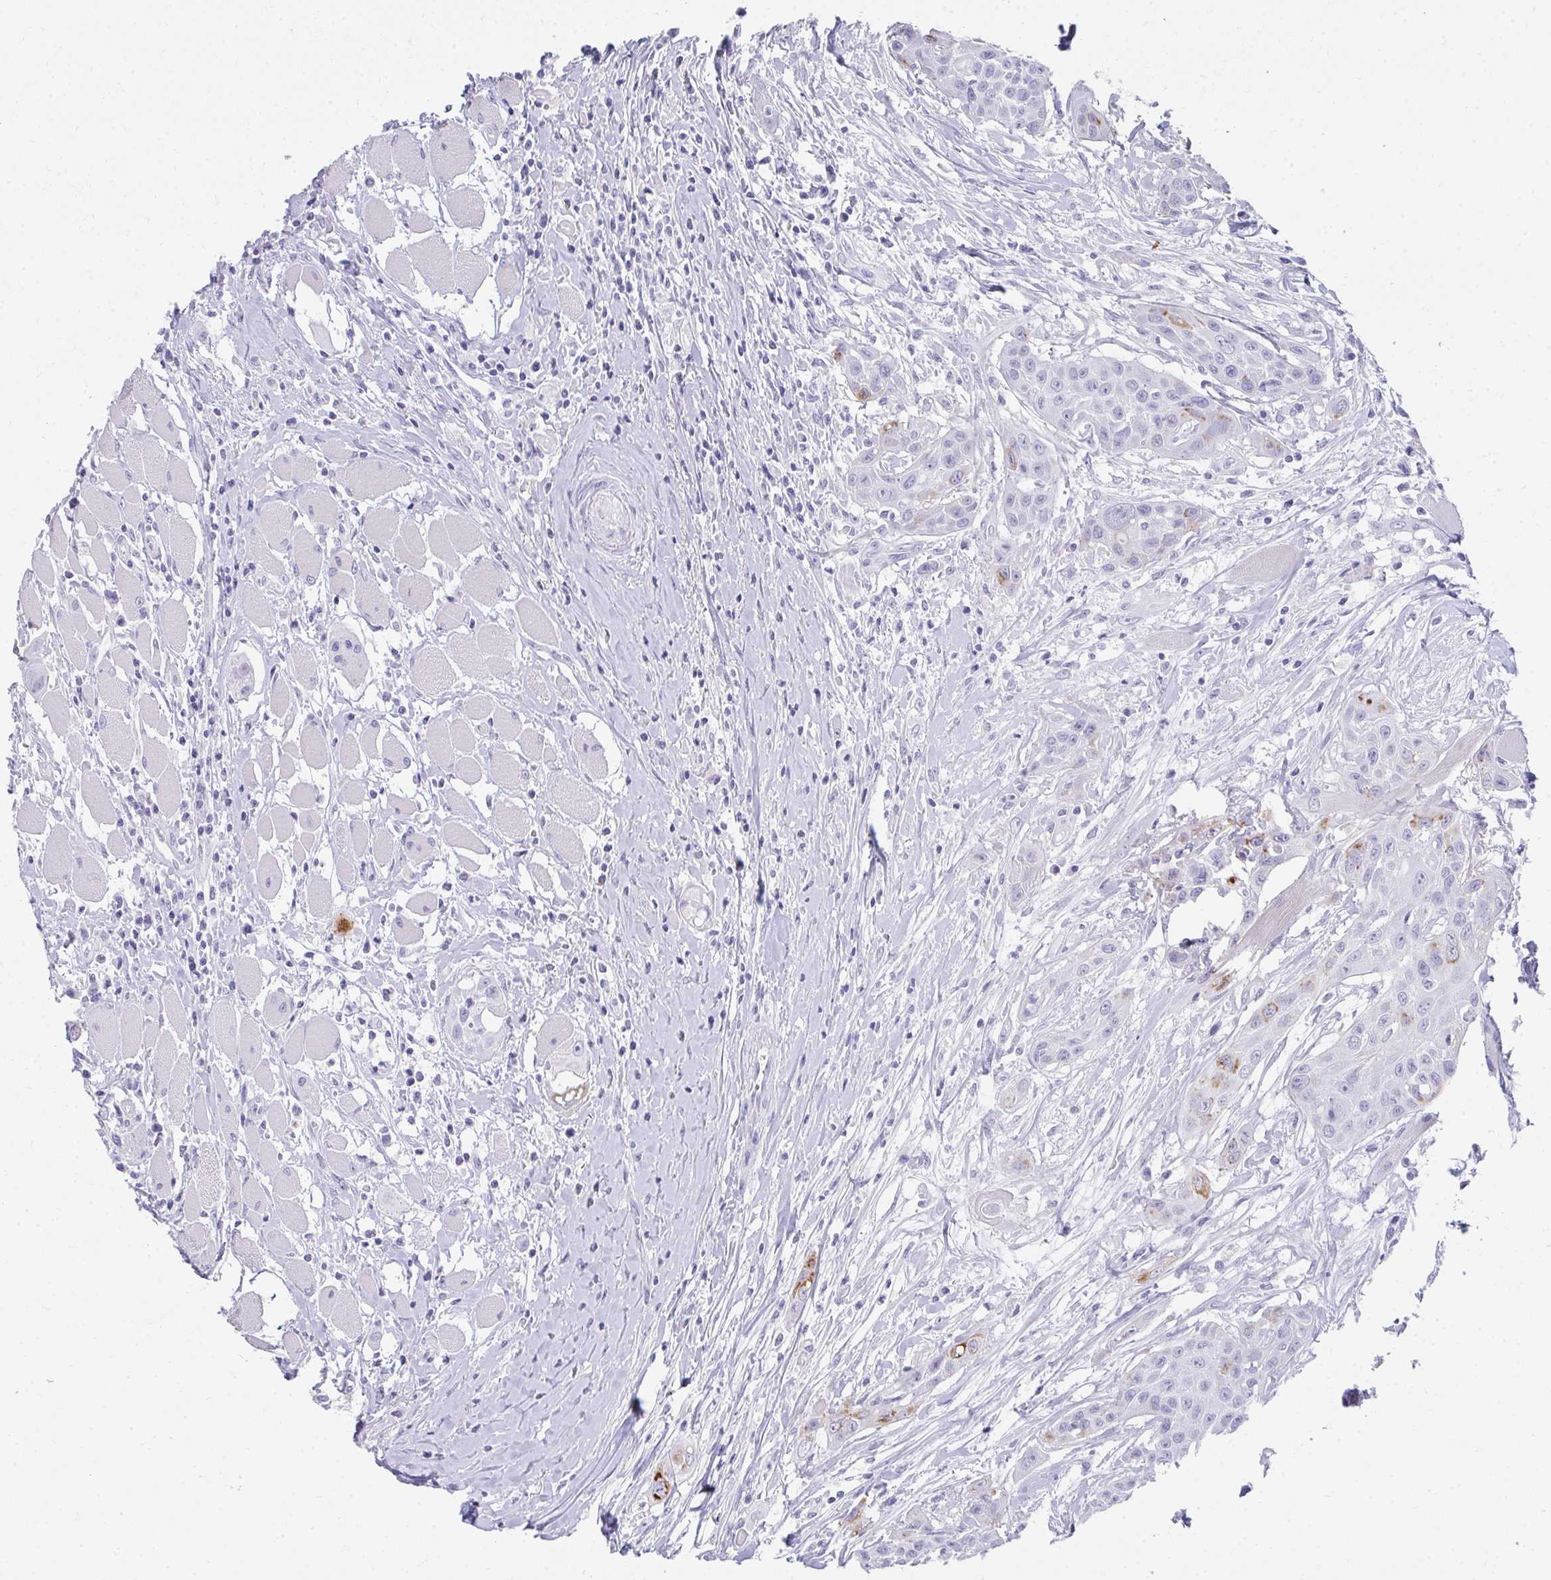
{"staining": {"intensity": "moderate", "quantity": "<25%", "location": "cytoplasmic/membranous"}, "tissue": "head and neck cancer", "cell_type": "Tumor cells", "image_type": "cancer", "snomed": [{"axis": "morphology", "description": "Squamous cell carcinoma, NOS"}, {"axis": "topography", "description": "Head-Neck"}], "caption": "This photomicrograph shows head and neck cancer stained with immunohistochemistry (IHC) to label a protein in brown. The cytoplasmic/membranous of tumor cells show moderate positivity for the protein. Nuclei are counter-stained blue.", "gene": "RLF", "patient": {"sex": "female", "age": 73}}